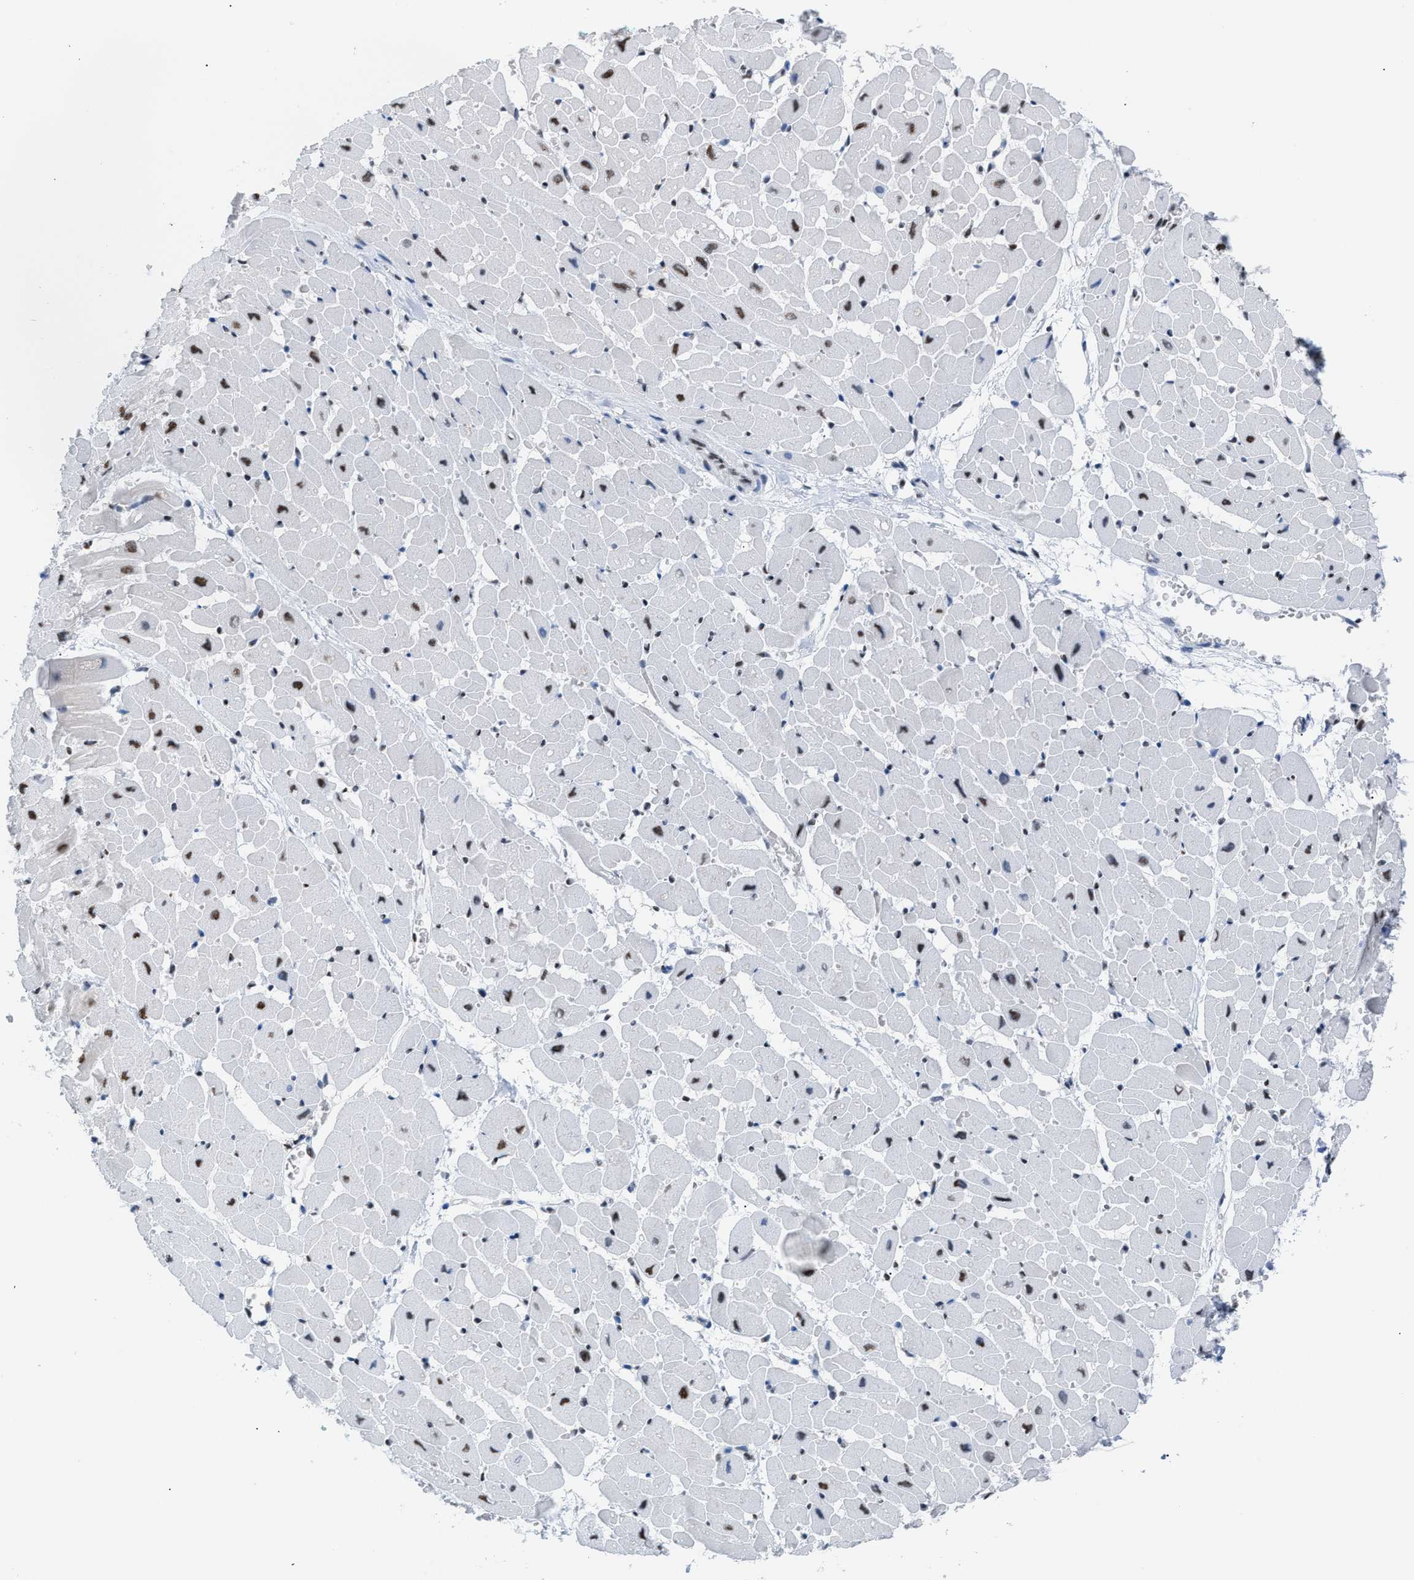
{"staining": {"intensity": "weak", "quantity": ">75%", "location": "nuclear"}, "tissue": "heart muscle", "cell_type": "Cardiomyocytes", "image_type": "normal", "snomed": [{"axis": "morphology", "description": "Normal tissue, NOS"}, {"axis": "topography", "description": "Heart"}], "caption": "Protein staining displays weak nuclear expression in about >75% of cardiomyocytes in benign heart muscle. (IHC, brightfield microscopy, high magnification).", "gene": "CCAR2", "patient": {"sex": "male", "age": 45}}